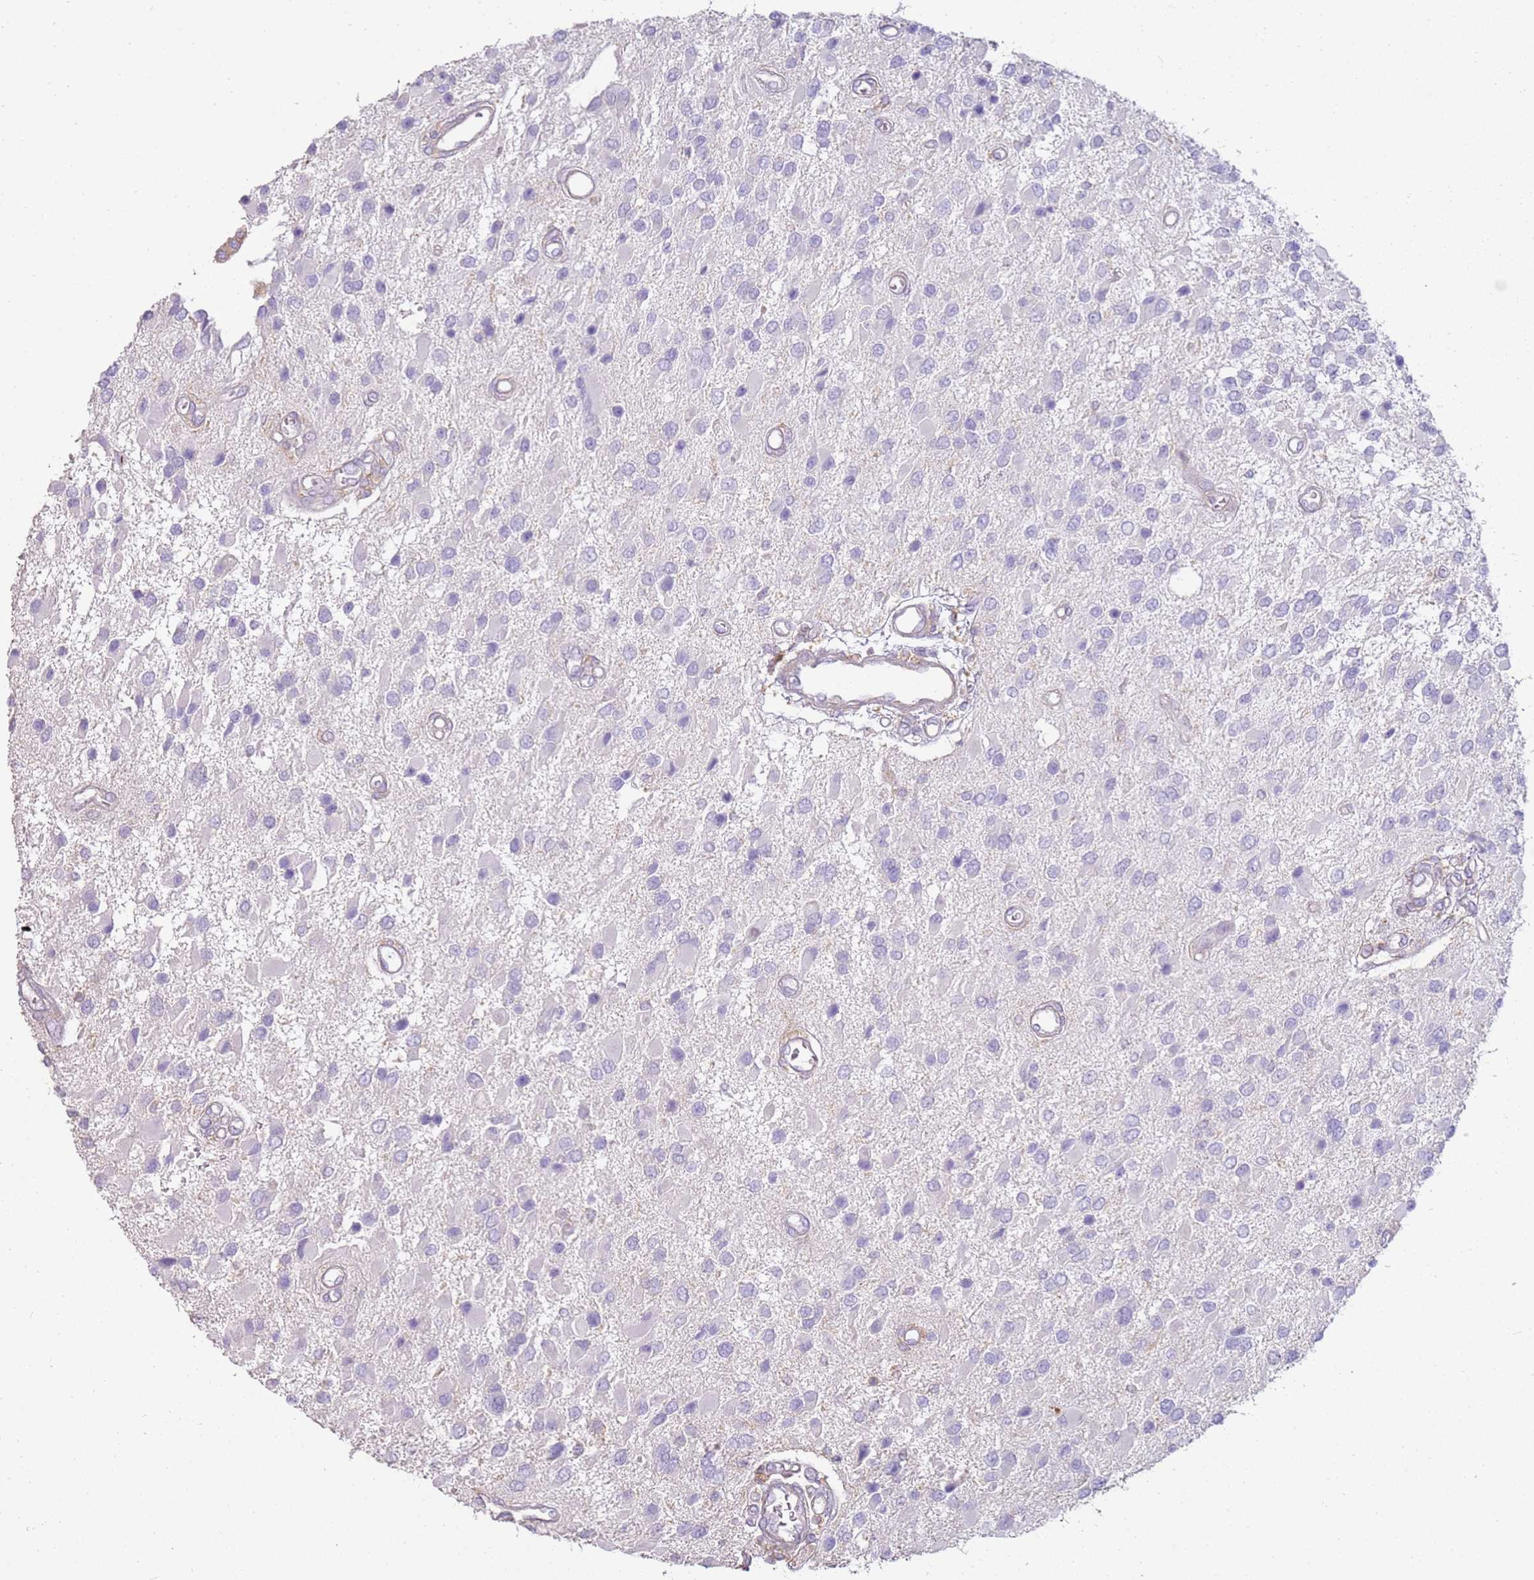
{"staining": {"intensity": "negative", "quantity": "none", "location": "none"}, "tissue": "glioma", "cell_type": "Tumor cells", "image_type": "cancer", "snomed": [{"axis": "morphology", "description": "Glioma, malignant, High grade"}, {"axis": "topography", "description": "Brain"}], "caption": "Tumor cells show no significant protein staining in glioma. (Brightfield microscopy of DAB (3,3'-diaminobenzidine) IHC at high magnification).", "gene": "FPR1", "patient": {"sex": "male", "age": 53}}